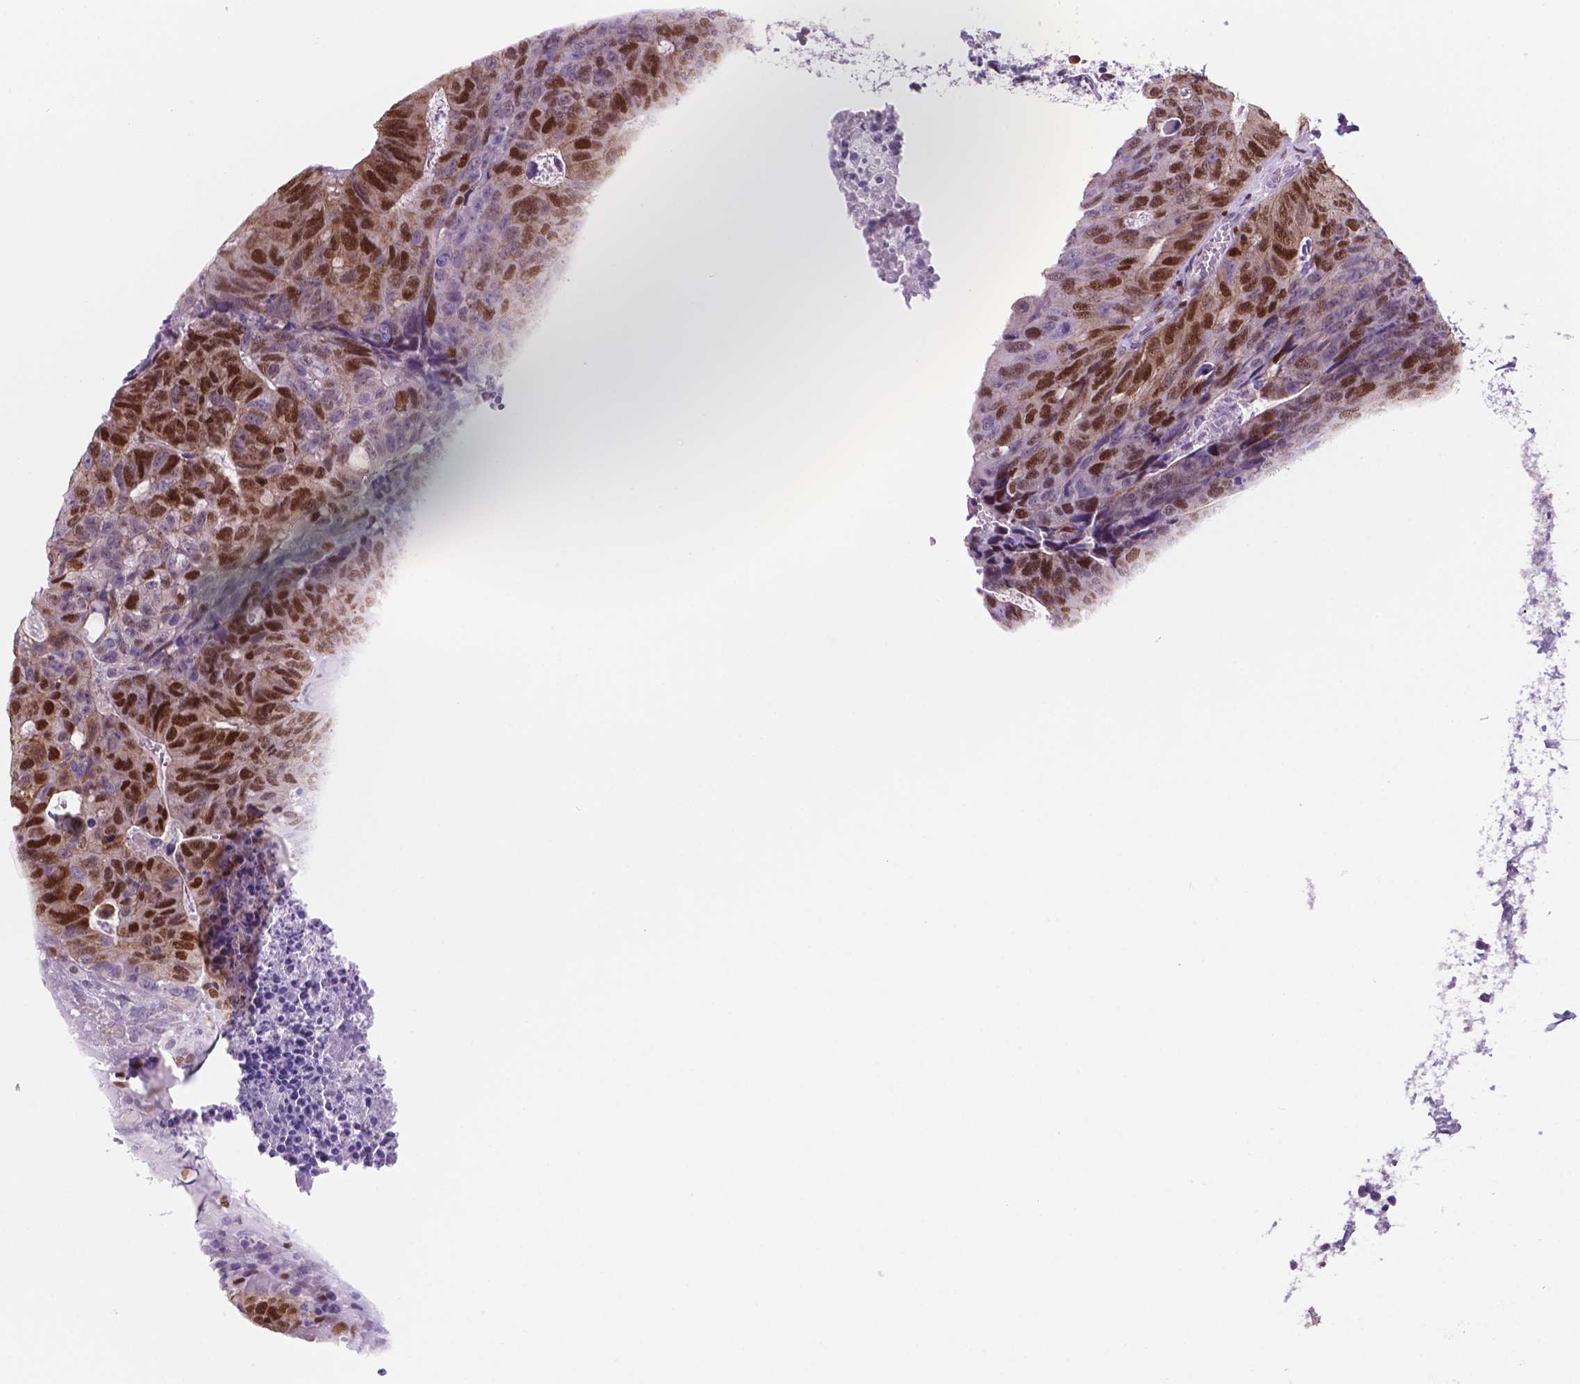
{"staining": {"intensity": "moderate", "quantity": "25%-75%", "location": "nuclear"}, "tissue": "colorectal cancer", "cell_type": "Tumor cells", "image_type": "cancer", "snomed": [{"axis": "morphology", "description": "Adenocarcinoma, NOS"}, {"axis": "topography", "description": "Colon"}], "caption": "Protein staining exhibits moderate nuclear positivity in approximately 25%-75% of tumor cells in colorectal cancer.", "gene": "NCAPH2", "patient": {"sex": "male", "age": 87}}